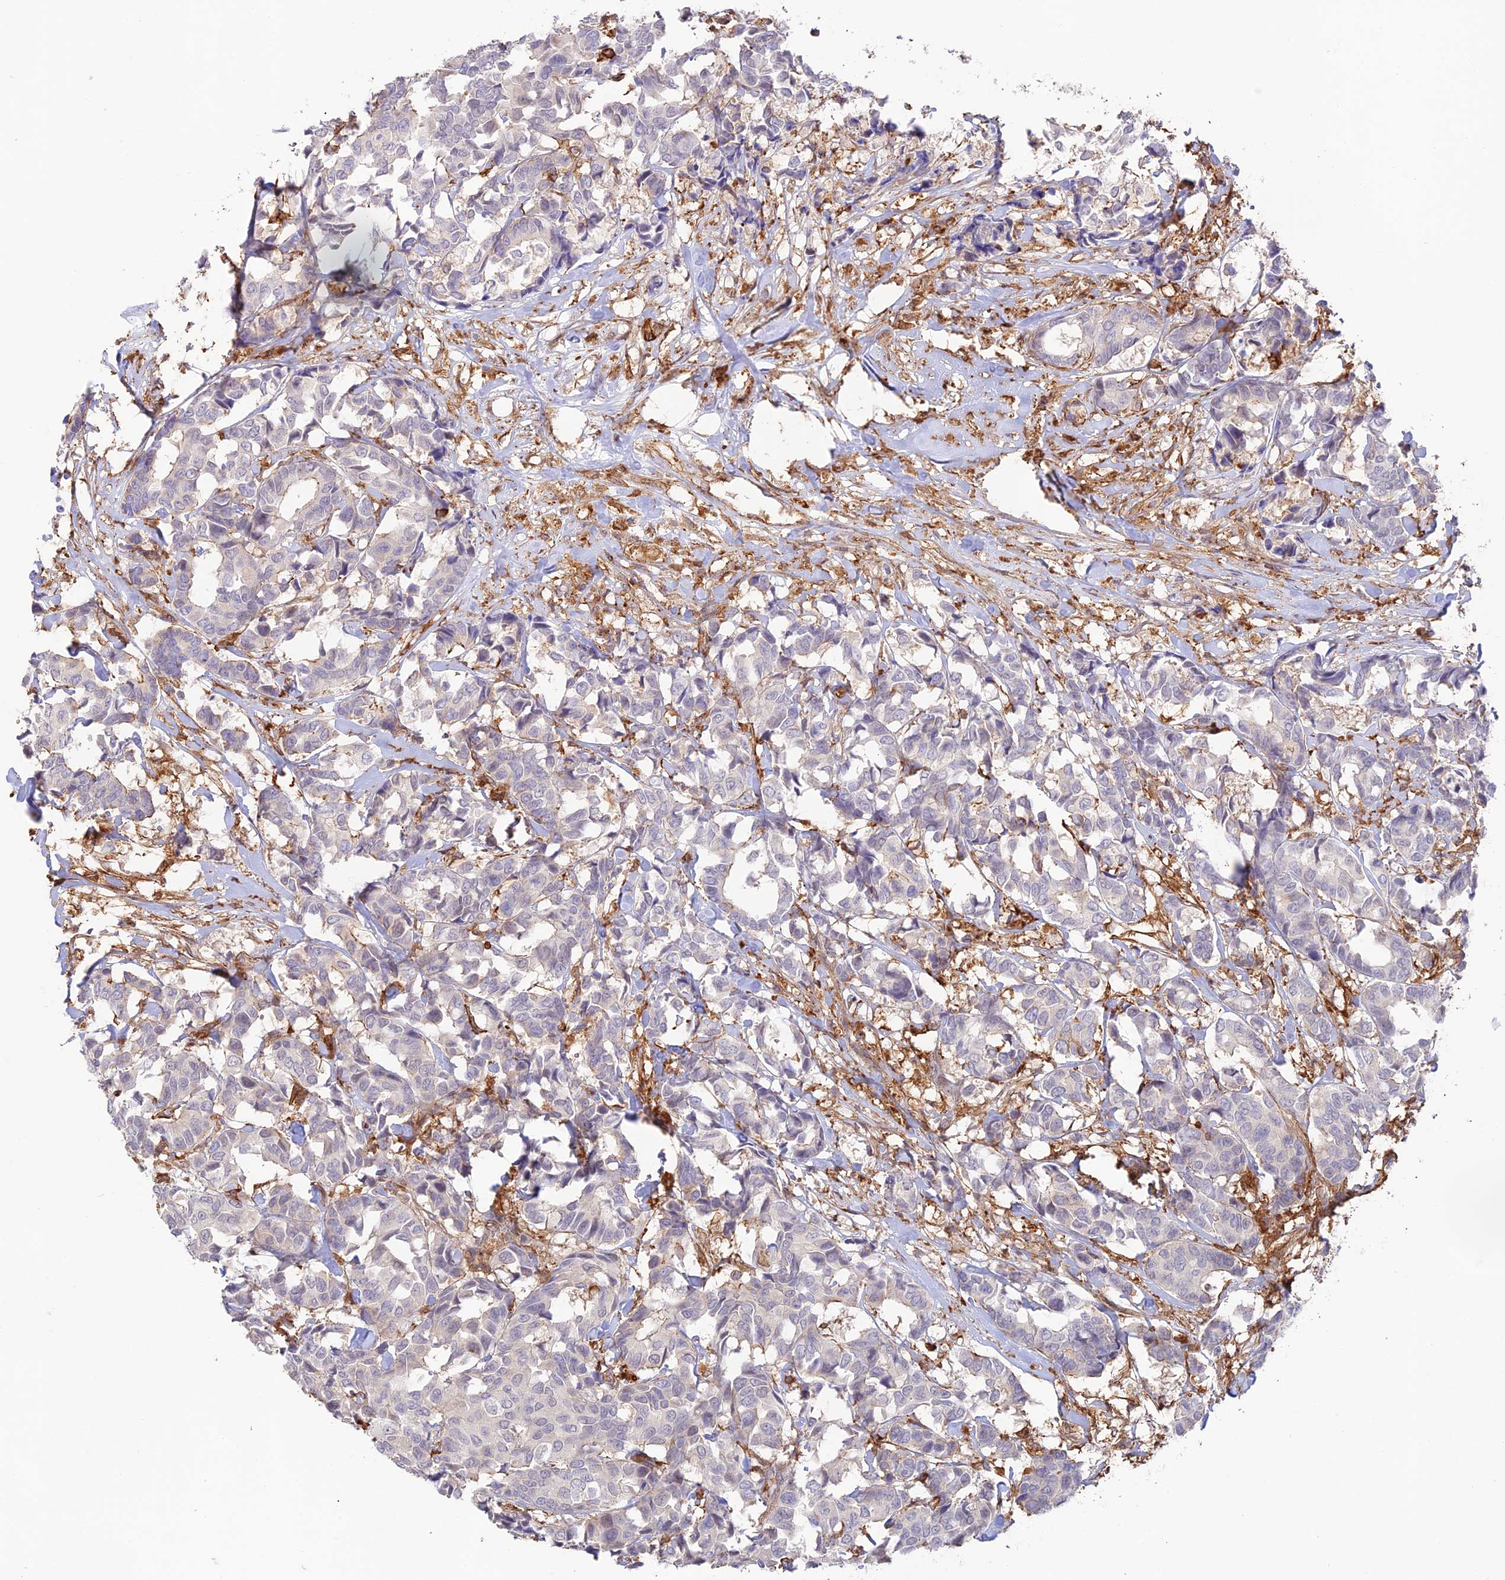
{"staining": {"intensity": "negative", "quantity": "none", "location": "none"}, "tissue": "breast cancer", "cell_type": "Tumor cells", "image_type": "cancer", "snomed": [{"axis": "morphology", "description": "Normal tissue, NOS"}, {"axis": "morphology", "description": "Duct carcinoma"}, {"axis": "topography", "description": "Breast"}], "caption": "Immunohistochemical staining of breast infiltrating ductal carcinoma demonstrates no significant positivity in tumor cells. The staining is performed using DAB (3,3'-diaminobenzidine) brown chromogen with nuclei counter-stained in using hematoxylin.", "gene": "DENND1C", "patient": {"sex": "female", "age": 87}}